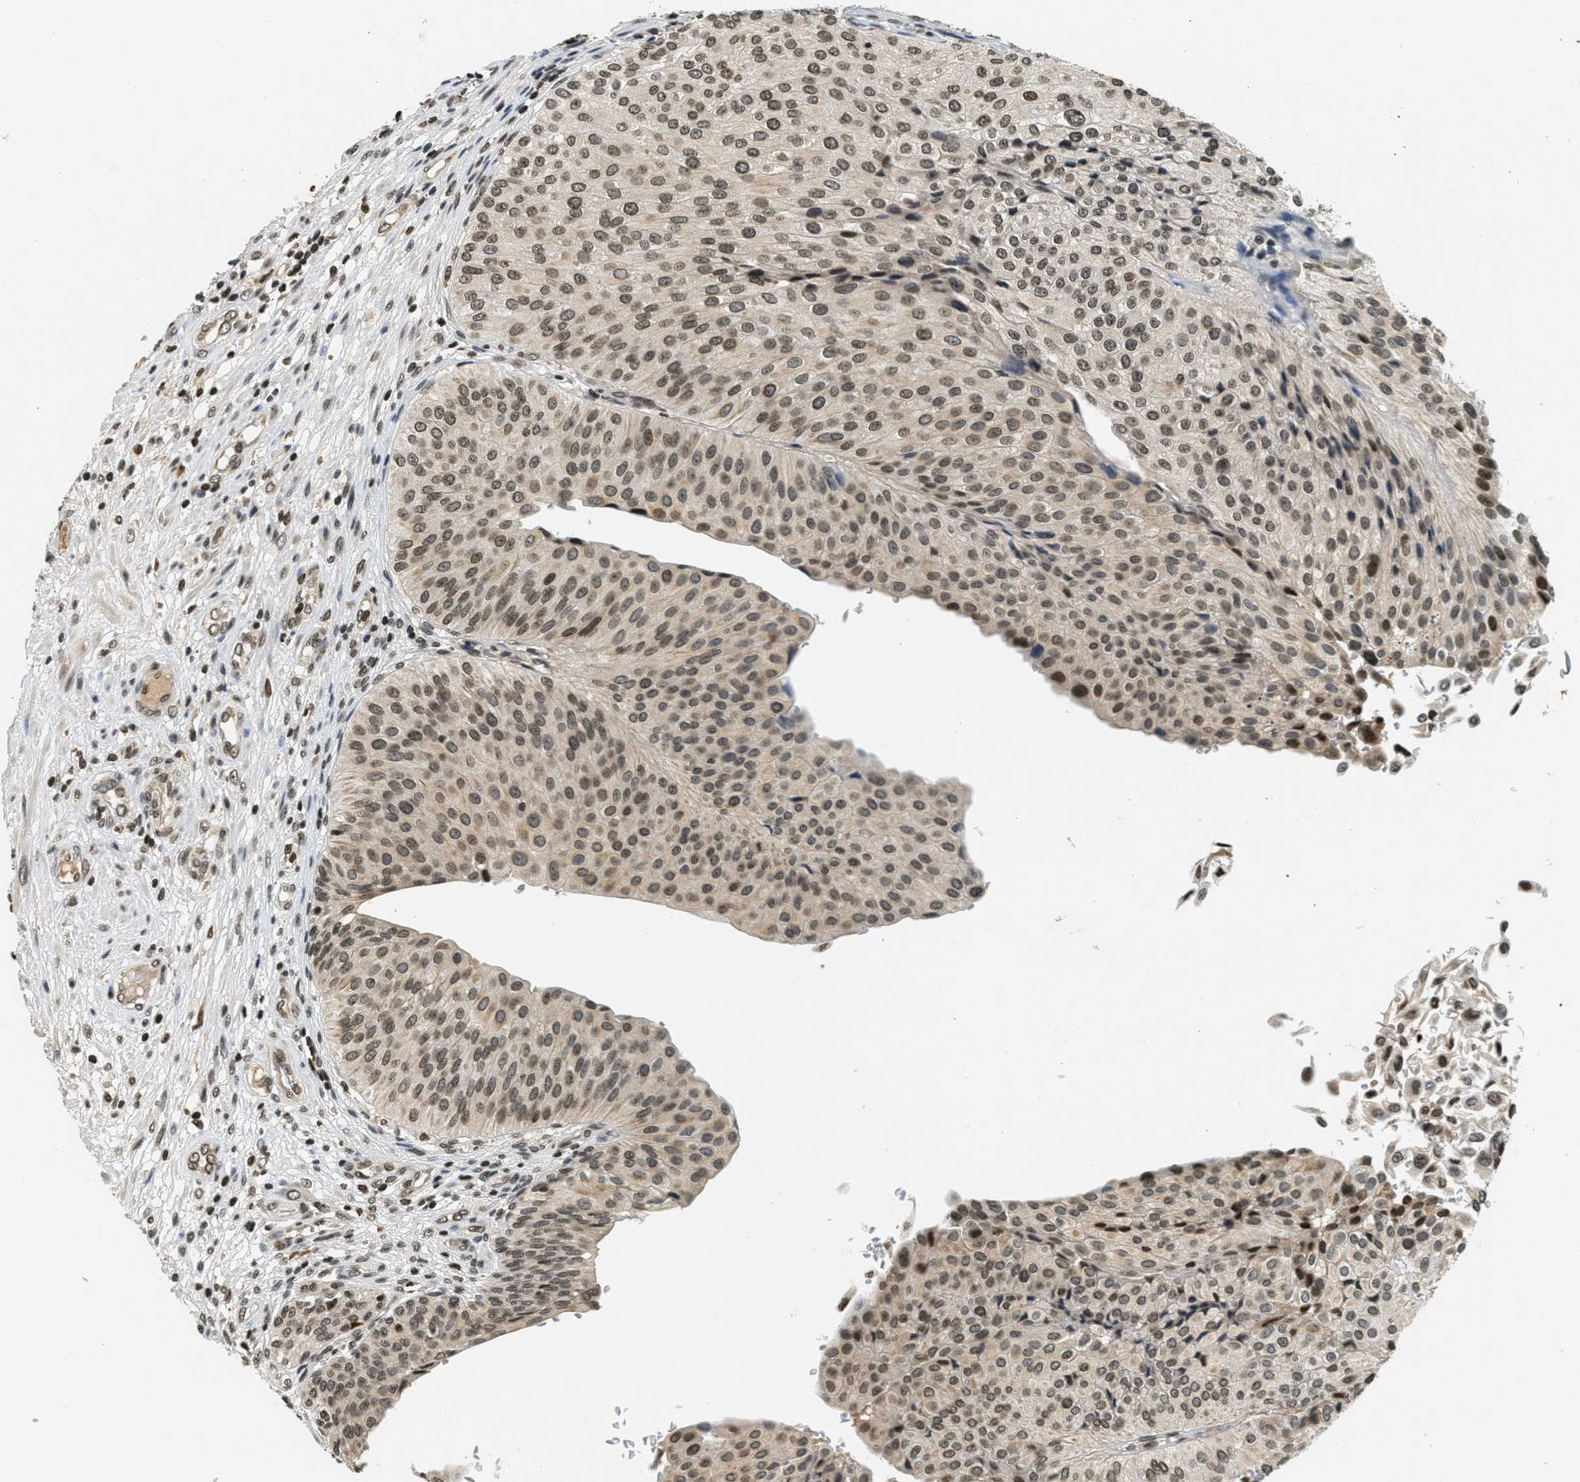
{"staining": {"intensity": "moderate", "quantity": ">75%", "location": "nuclear"}, "tissue": "urothelial cancer", "cell_type": "Tumor cells", "image_type": "cancer", "snomed": [{"axis": "morphology", "description": "Urothelial carcinoma, Low grade"}, {"axis": "topography", "description": "Urinary bladder"}], "caption": "DAB immunohistochemical staining of human low-grade urothelial carcinoma reveals moderate nuclear protein positivity in about >75% of tumor cells.", "gene": "LDB2", "patient": {"sex": "male", "age": 67}}